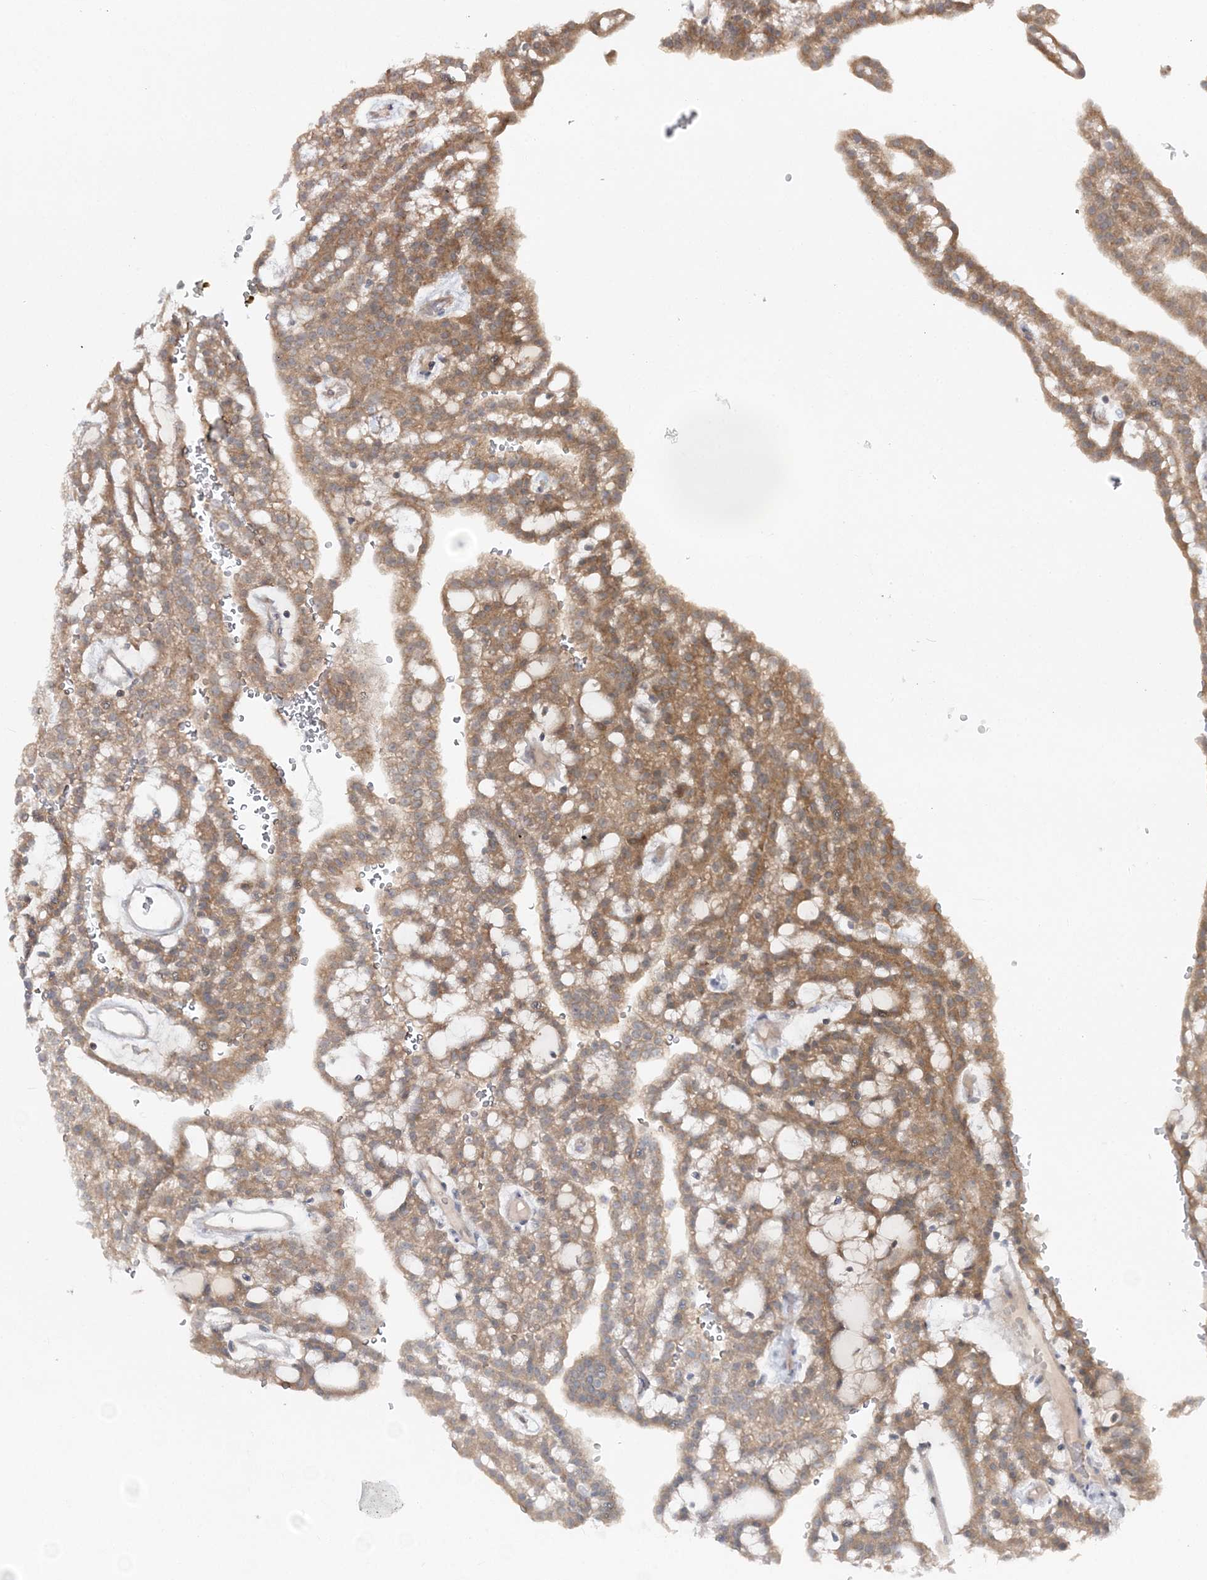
{"staining": {"intensity": "moderate", "quantity": "25%-75%", "location": "cytoplasmic/membranous"}, "tissue": "renal cancer", "cell_type": "Tumor cells", "image_type": "cancer", "snomed": [{"axis": "morphology", "description": "Adenocarcinoma, NOS"}, {"axis": "topography", "description": "Kidney"}], "caption": "Immunohistochemistry (IHC) of human renal cancer reveals medium levels of moderate cytoplasmic/membranous expression in approximately 25%-75% of tumor cells.", "gene": "MOCS2", "patient": {"sex": "male", "age": 63}}